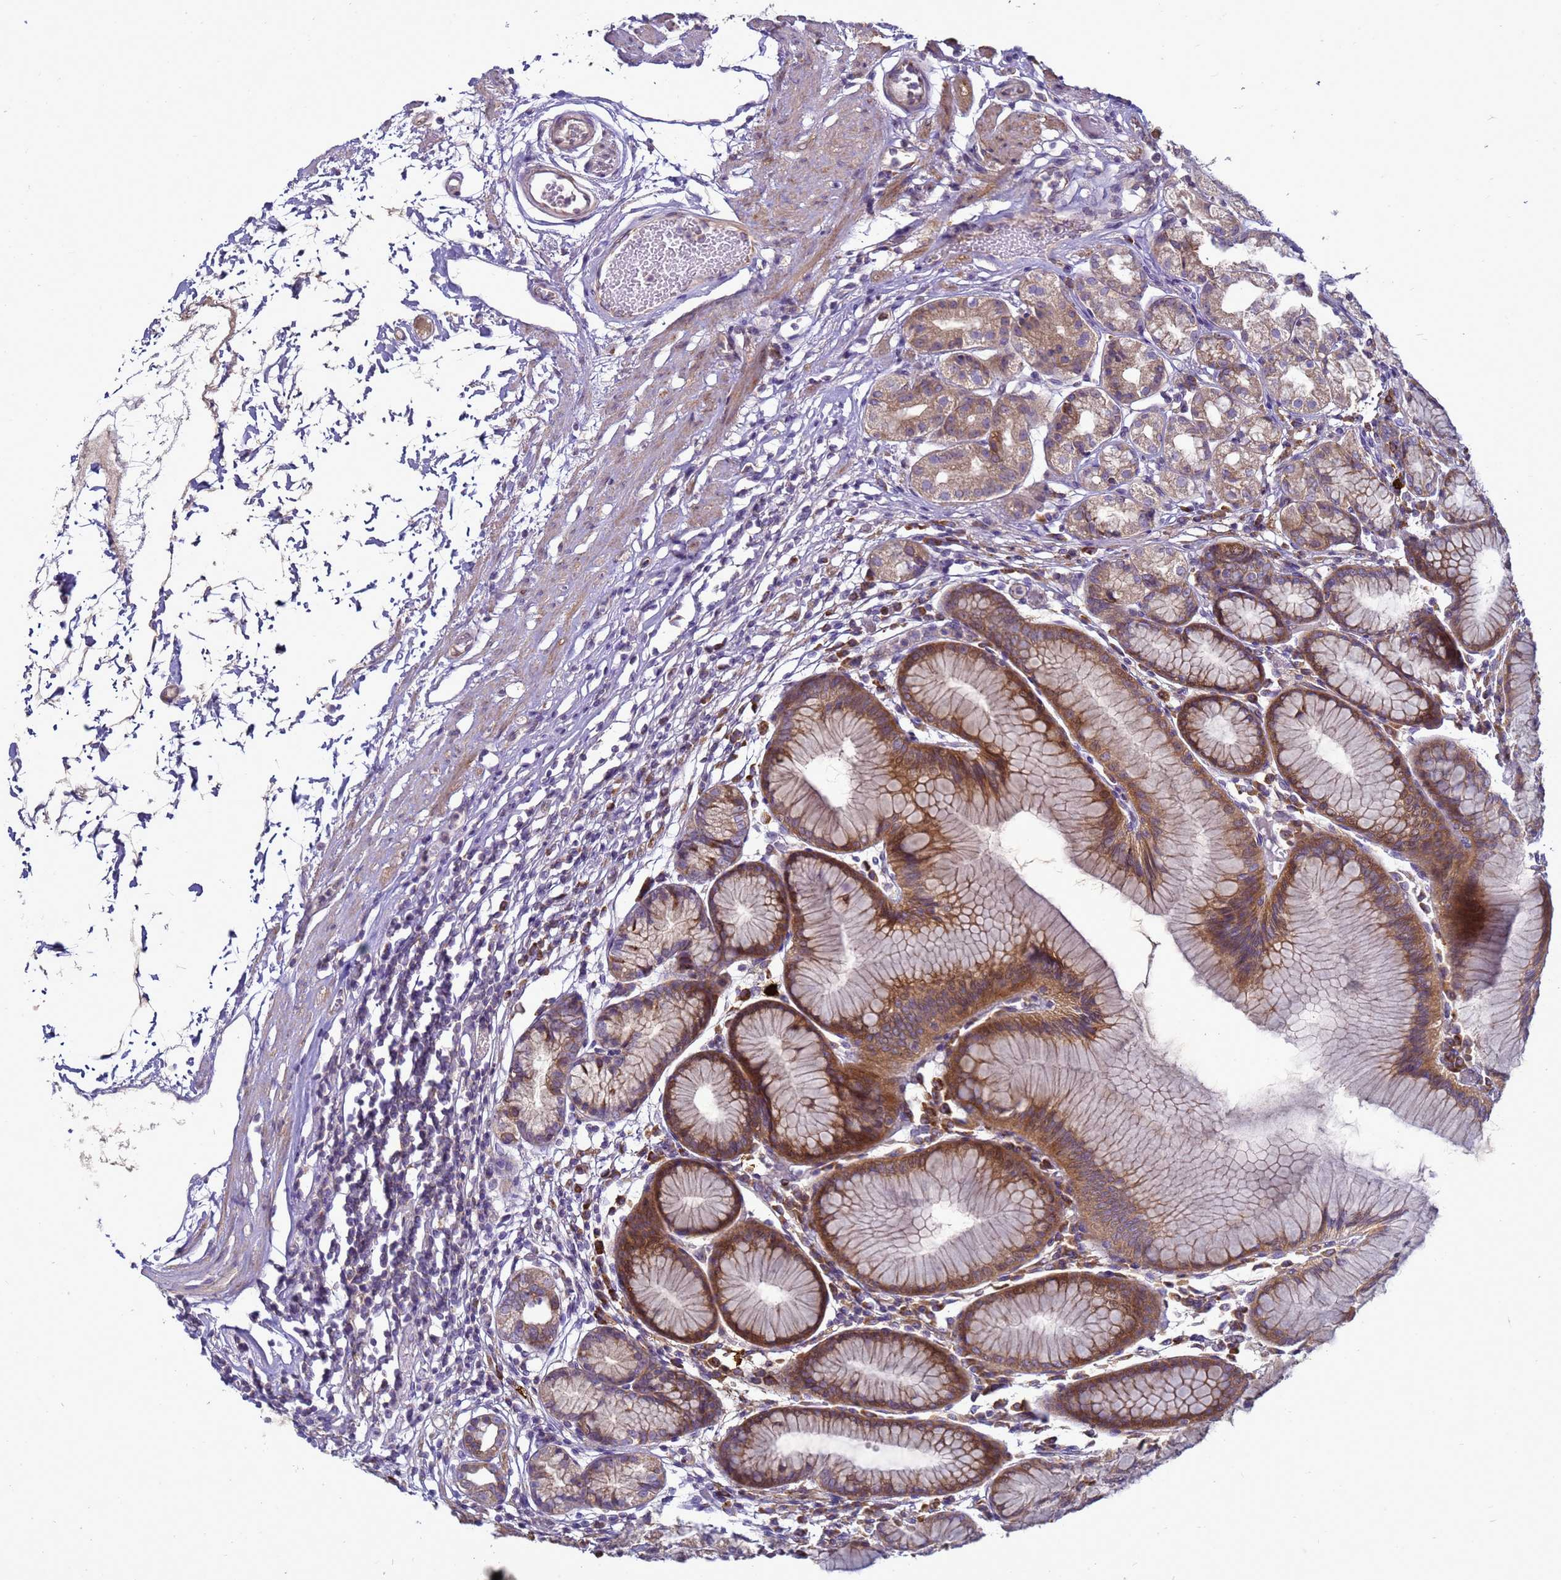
{"staining": {"intensity": "strong", "quantity": "25%-75%", "location": "cytoplasmic/membranous"}, "tissue": "stomach", "cell_type": "Glandular cells", "image_type": "normal", "snomed": [{"axis": "morphology", "description": "Normal tissue, NOS"}, {"axis": "topography", "description": "Stomach"}], "caption": "Immunohistochemical staining of normal human stomach exhibits strong cytoplasmic/membranous protein expression in approximately 25%-75% of glandular cells. Using DAB (brown) and hematoxylin (blue) stains, captured at high magnification using brightfield microscopy.", "gene": "MON1B", "patient": {"sex": "female", "age": 57}}